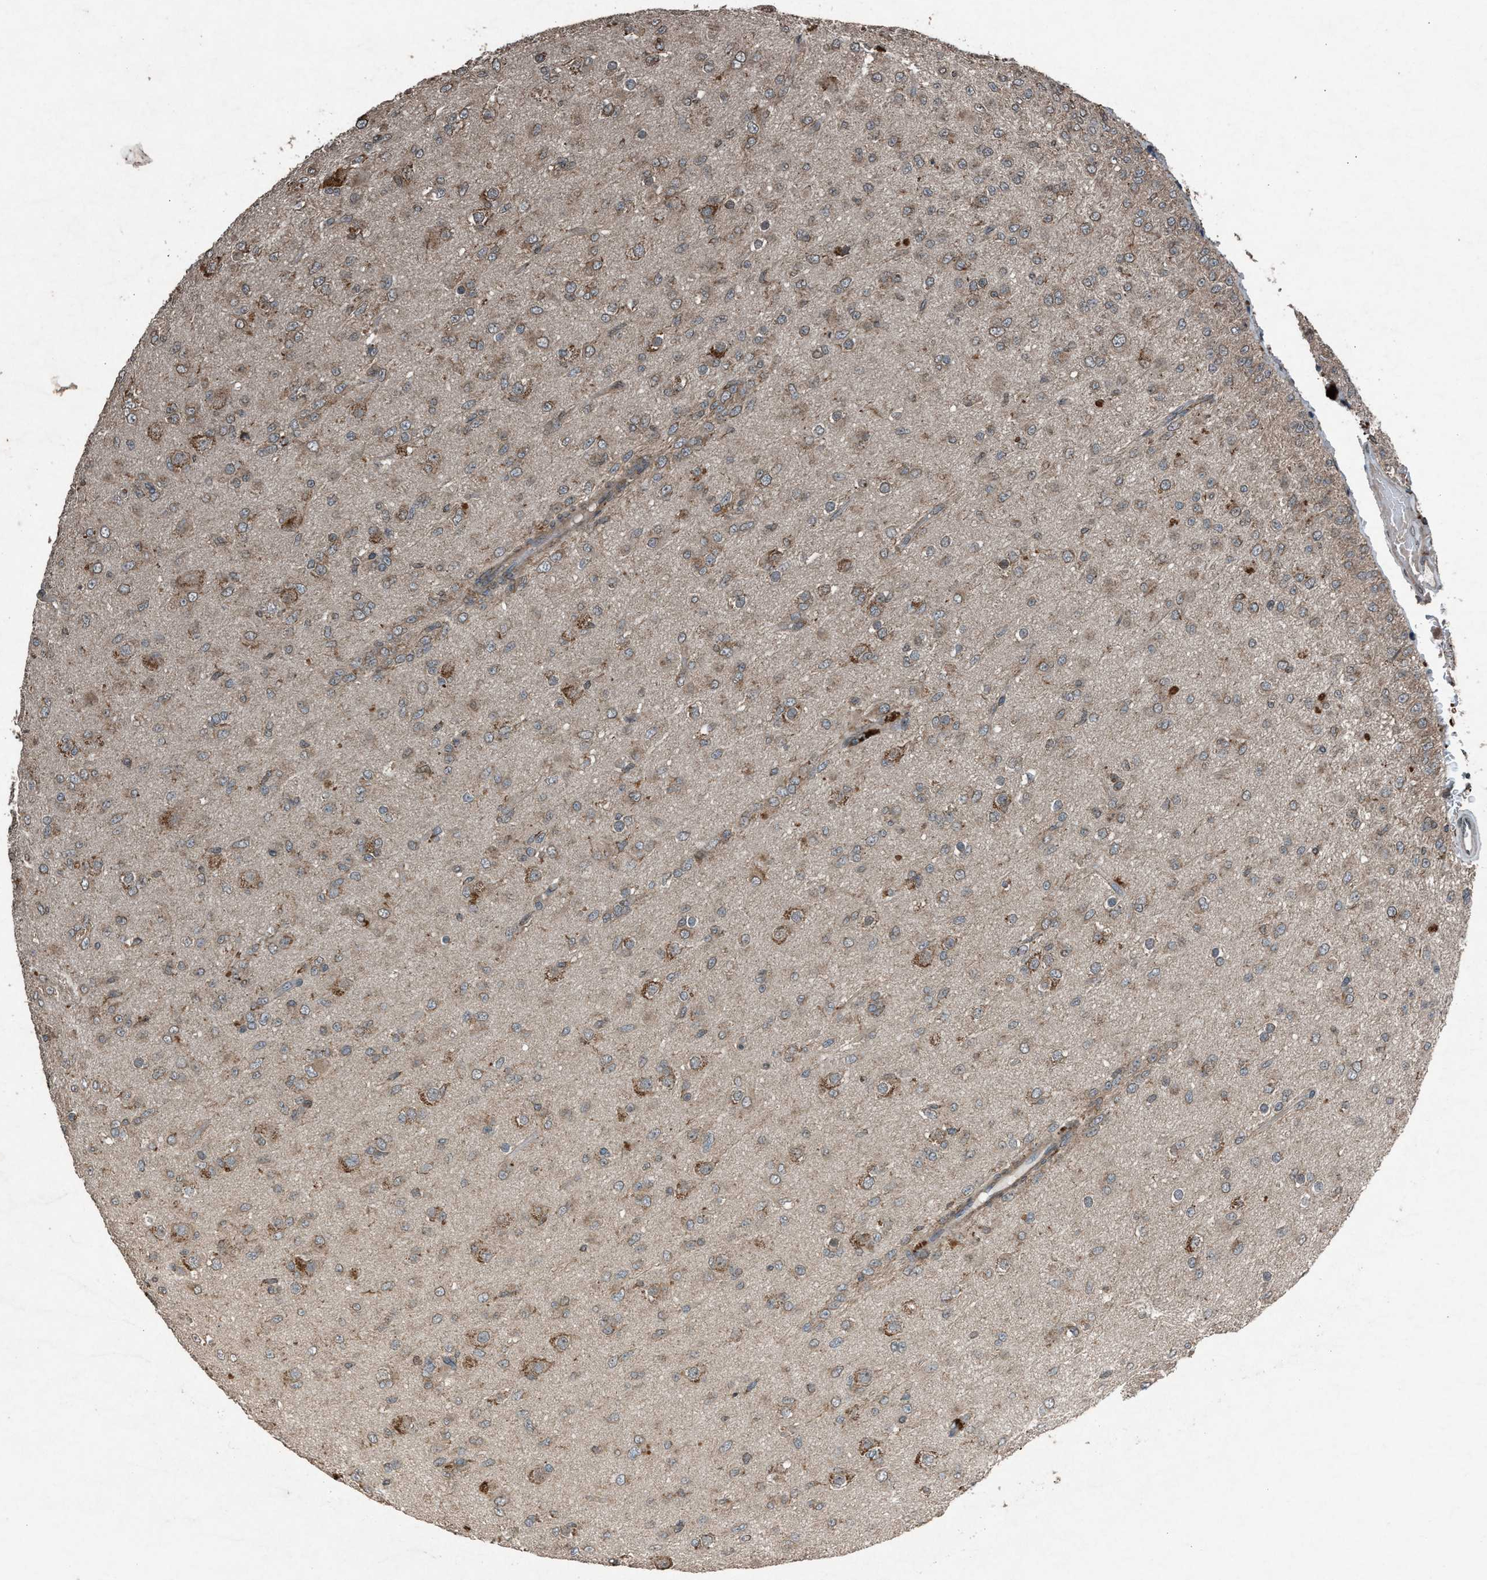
{"staining": {"intensity": "weak", "quantity": ">75%", "location": "cytoplasmic/membranous"}, "tissue": "glioma", "cell_type": "Tumor cells", "image_type": "cancer", "snomed": [{"axis": "morphology", "description": "Glioma, malignant, Low grade"}, {"axis": "topography", "description": "Brain"}], "caption": "Tumor cells display low levels of weak cytoplasmic/membranous staining in approximately >75% of cells in glioma. The protein is stained brown, and the nuclei are stained in blue (DAB (3,3'-diaminobenzidine) IHC with brightfield microscopy, high magnification).", "gene": "CALR", "patient": {"sex": "male", "age": 65}}